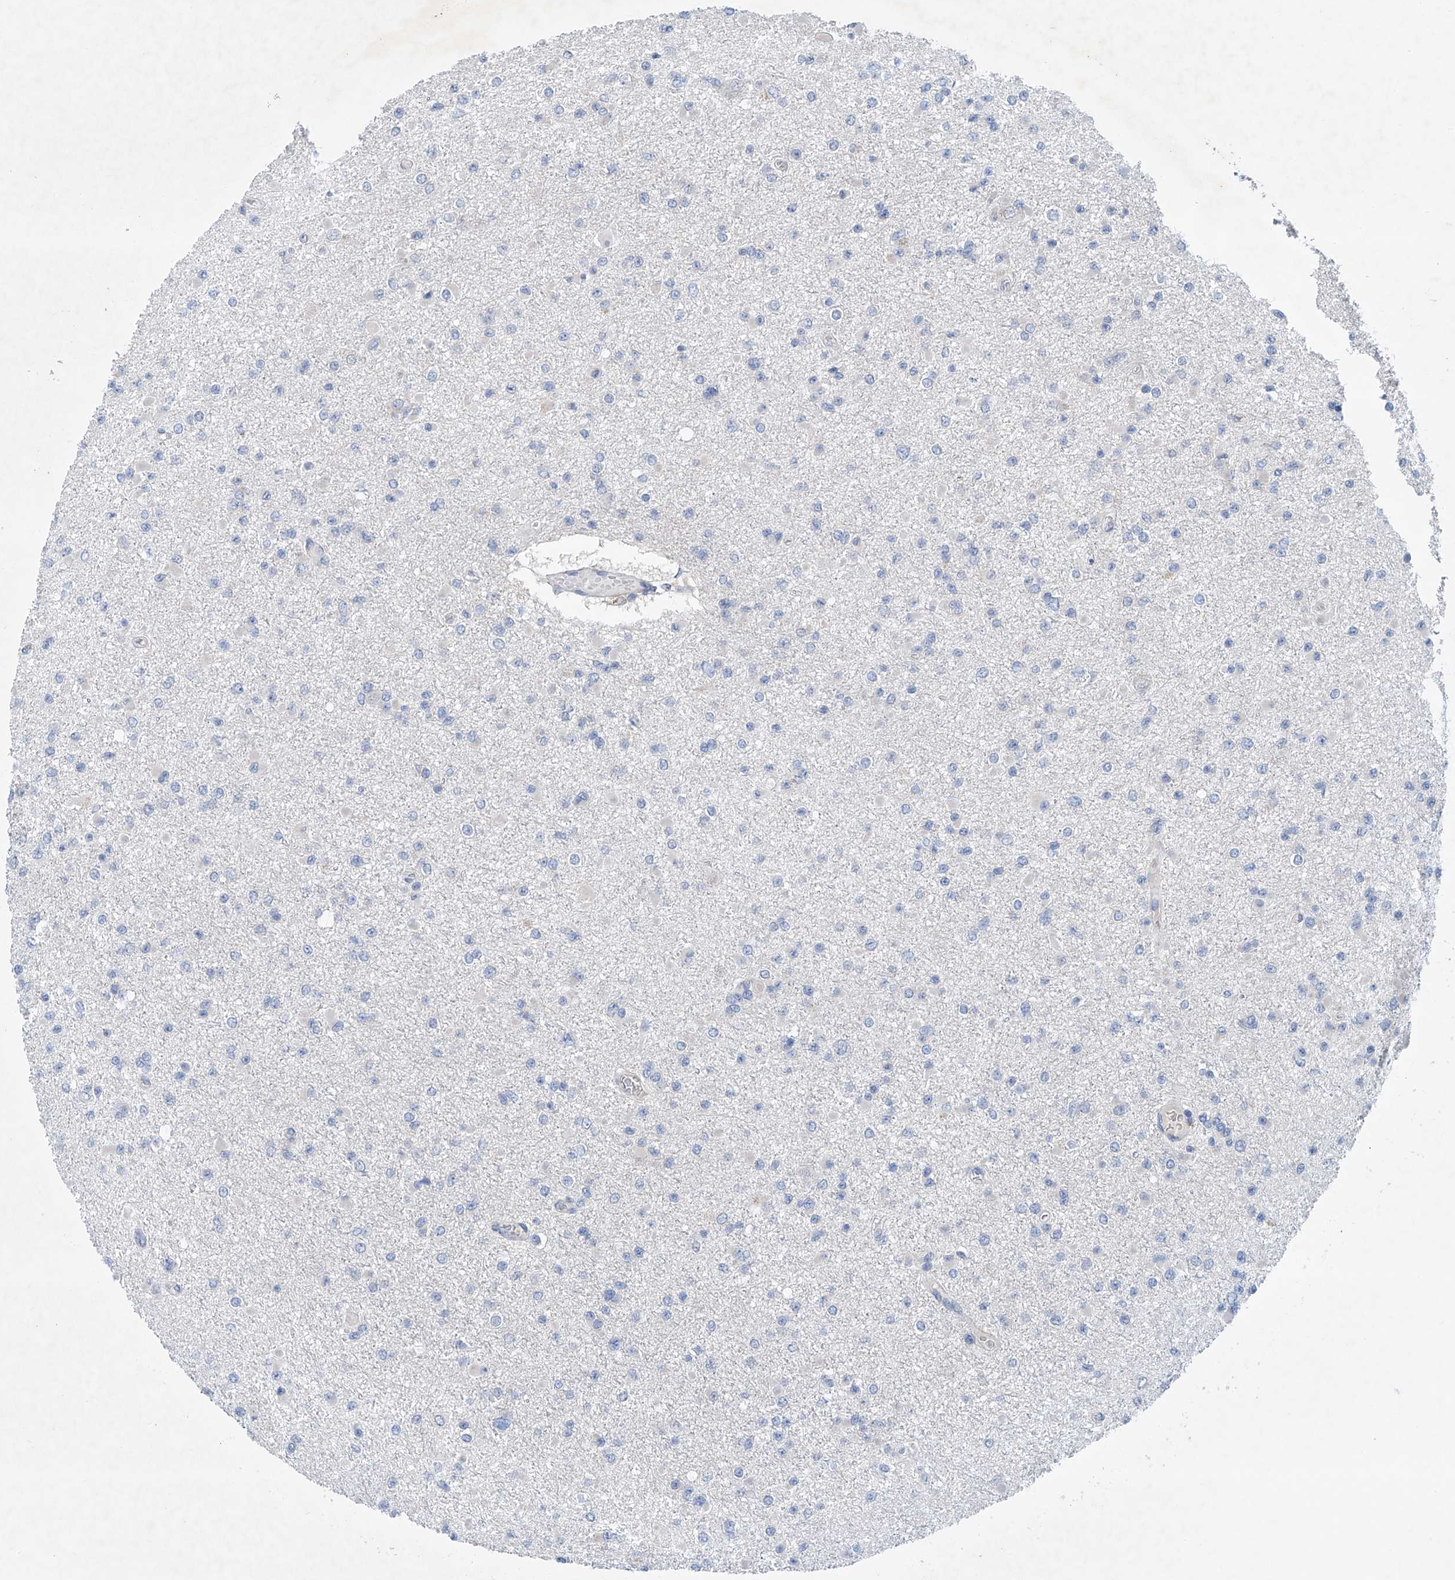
{"staining": {"intensity": "negative", "quantity": "none", "location": "none"}, "tissue": "glioma", "cell_type": "Tumor cells", "image_type": "cancer", "snomed": [{"axis": "morphology", "description": "Glioma, malignant, Low grade"}, {"axis": "topography", "description": "Brain"}], "caption": "Tumor cells show no significant positivity in glioma.", "gene": "CEP85L", "patient": {"sex": "female", "age": 22}}